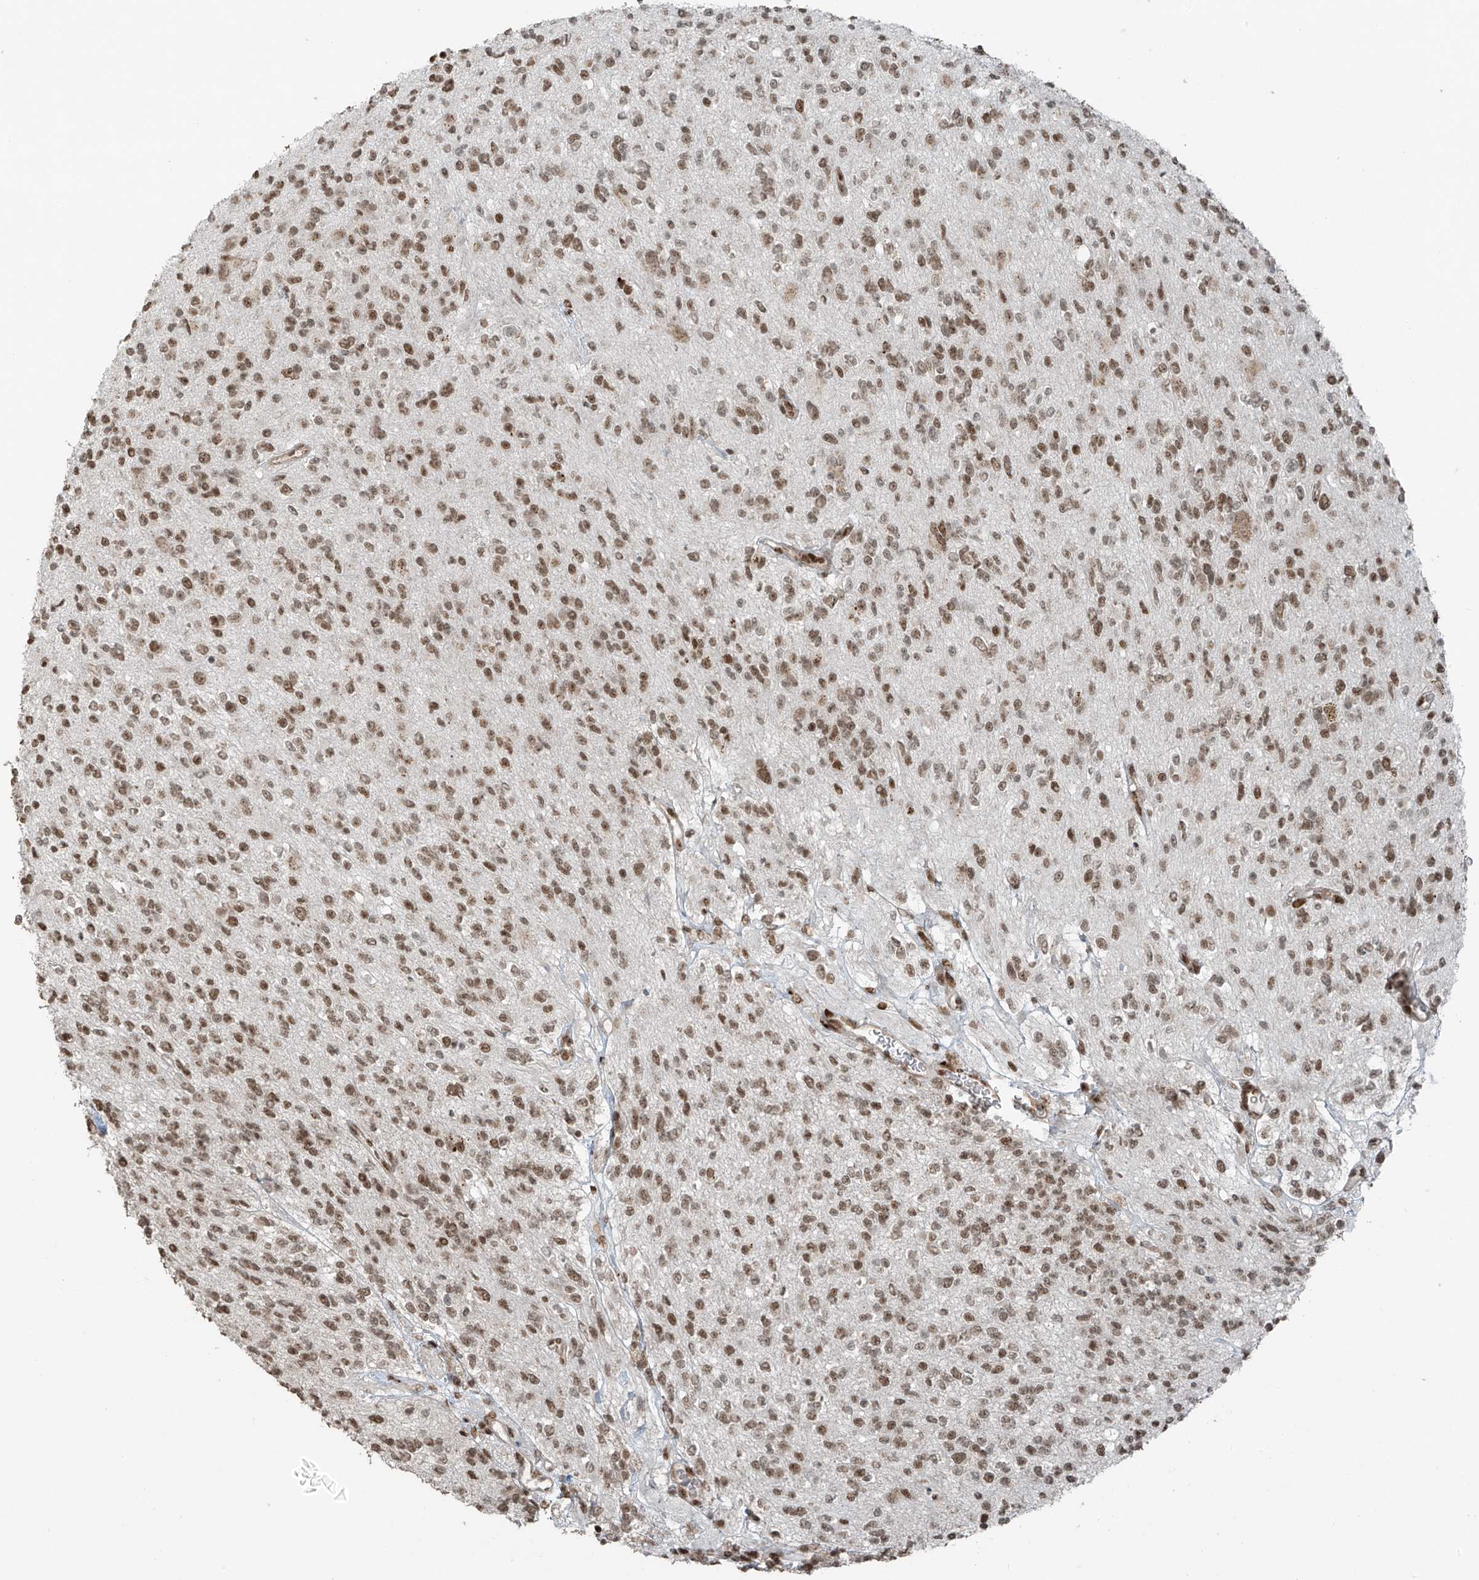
{"staining": {"intensity": "moderate", "quantity": ">75%", "location": "nuclear"}, "tissue": "glioma", "cell_type": "Tumor cells", "image_type": "cancer", "snomed": [{"axis": "morphology", "description": "Glioma, malignant, High grade"}, {"axis": "topography", "description": "Brain"}], "caption": "Tumor cells demonstrate medium levels of moderate nuclear staining in approximately >75% of cells in human malignant glioma (high-grade).", "gene": "PCNP", "patient": {"sex": "male", "age": 34}}